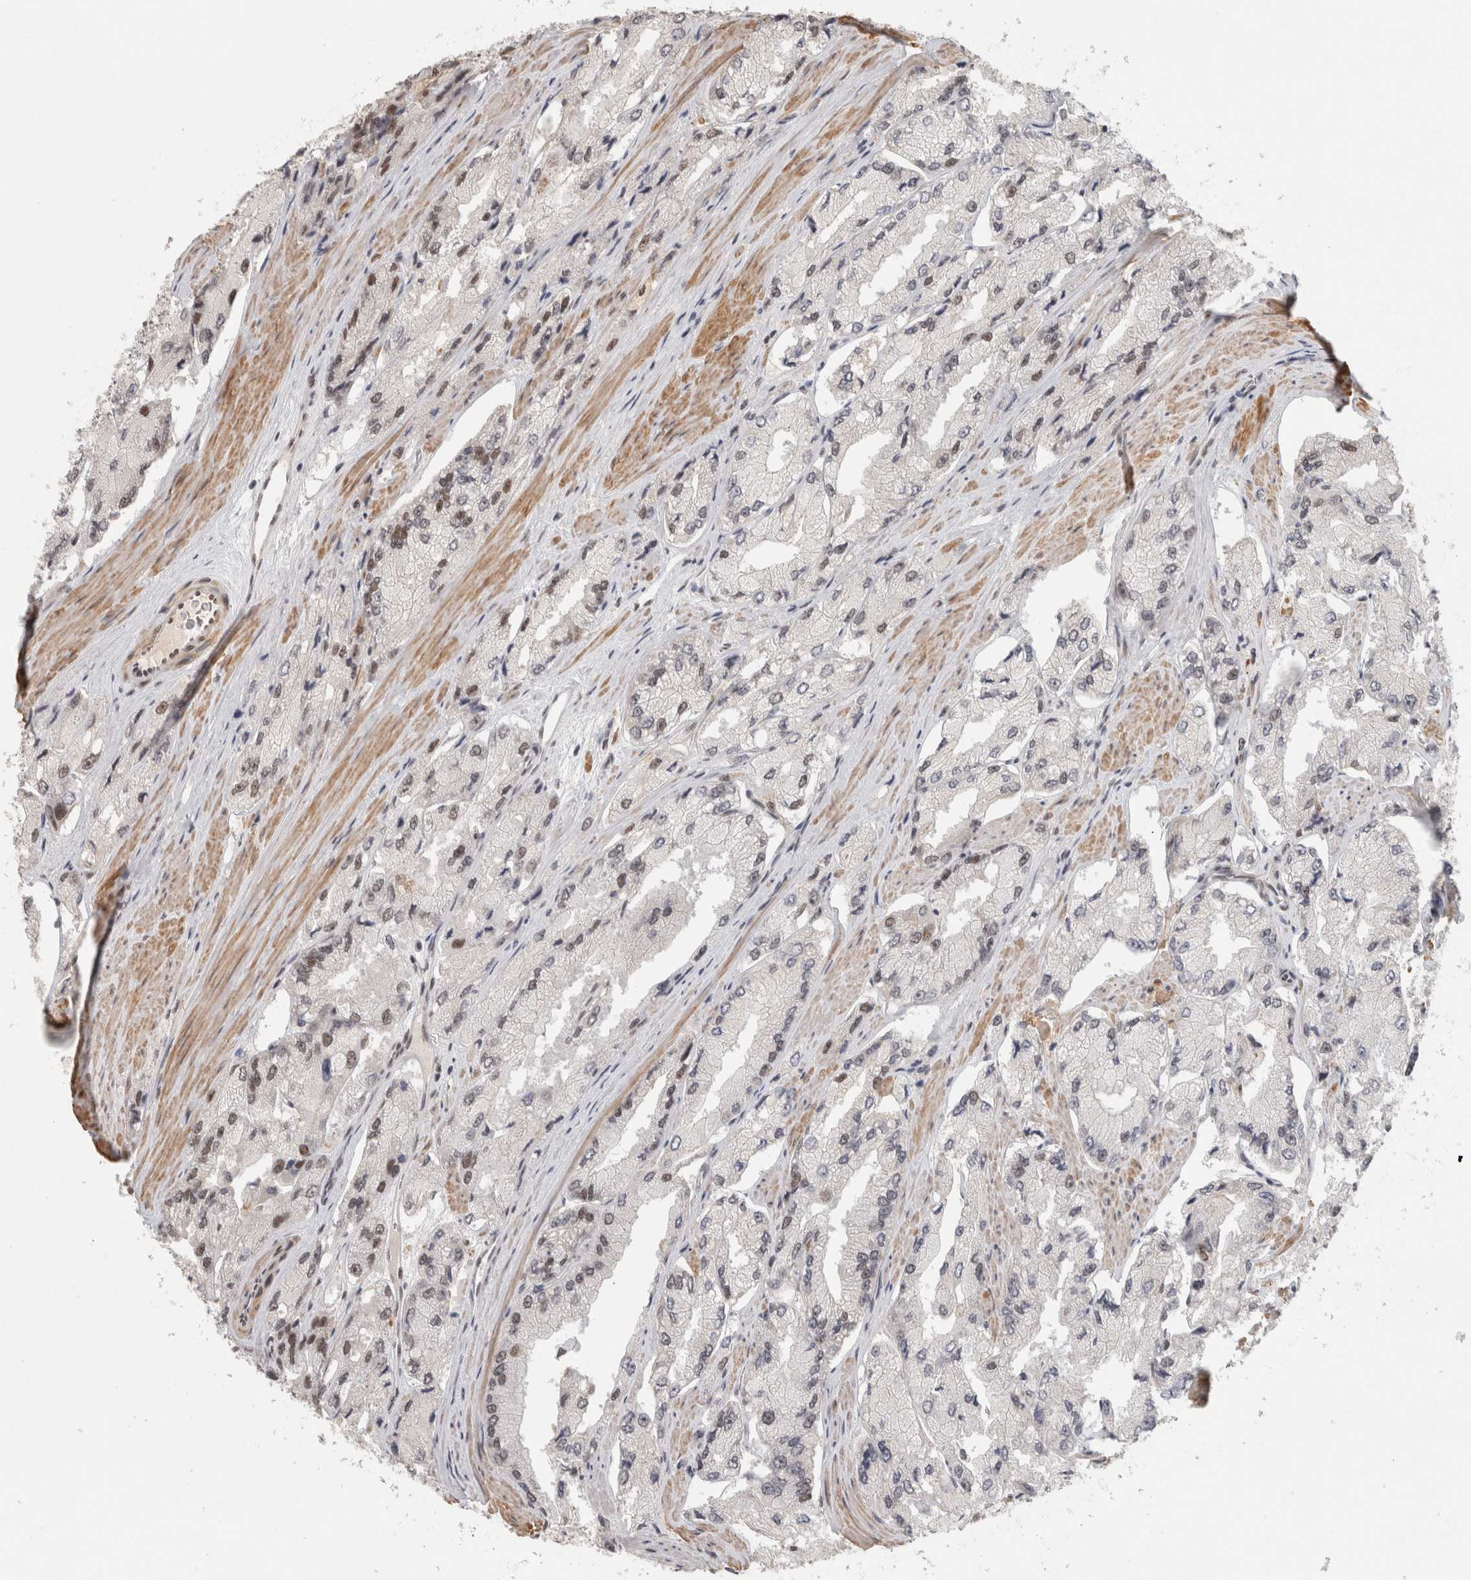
{"staining": {"intensity": "moderate", "quantity": "<25%", "location": "nuclear"}, "tissue": "prostate cancer", "cell_type": "Tumor cells", "image_type": "cancer", "snomed": [{"axis": "morphology", "description": "Adenocarcinoma, High grade"}, {"axis": "topography", "description": "Prostate"}], "caption": "IHC of prostate cancer displays low levels of moderate nuclear staining in approximately <25% of tumor cells.", "gene": "ZNF830", "patient": {"sex": "male", "age": 58}}